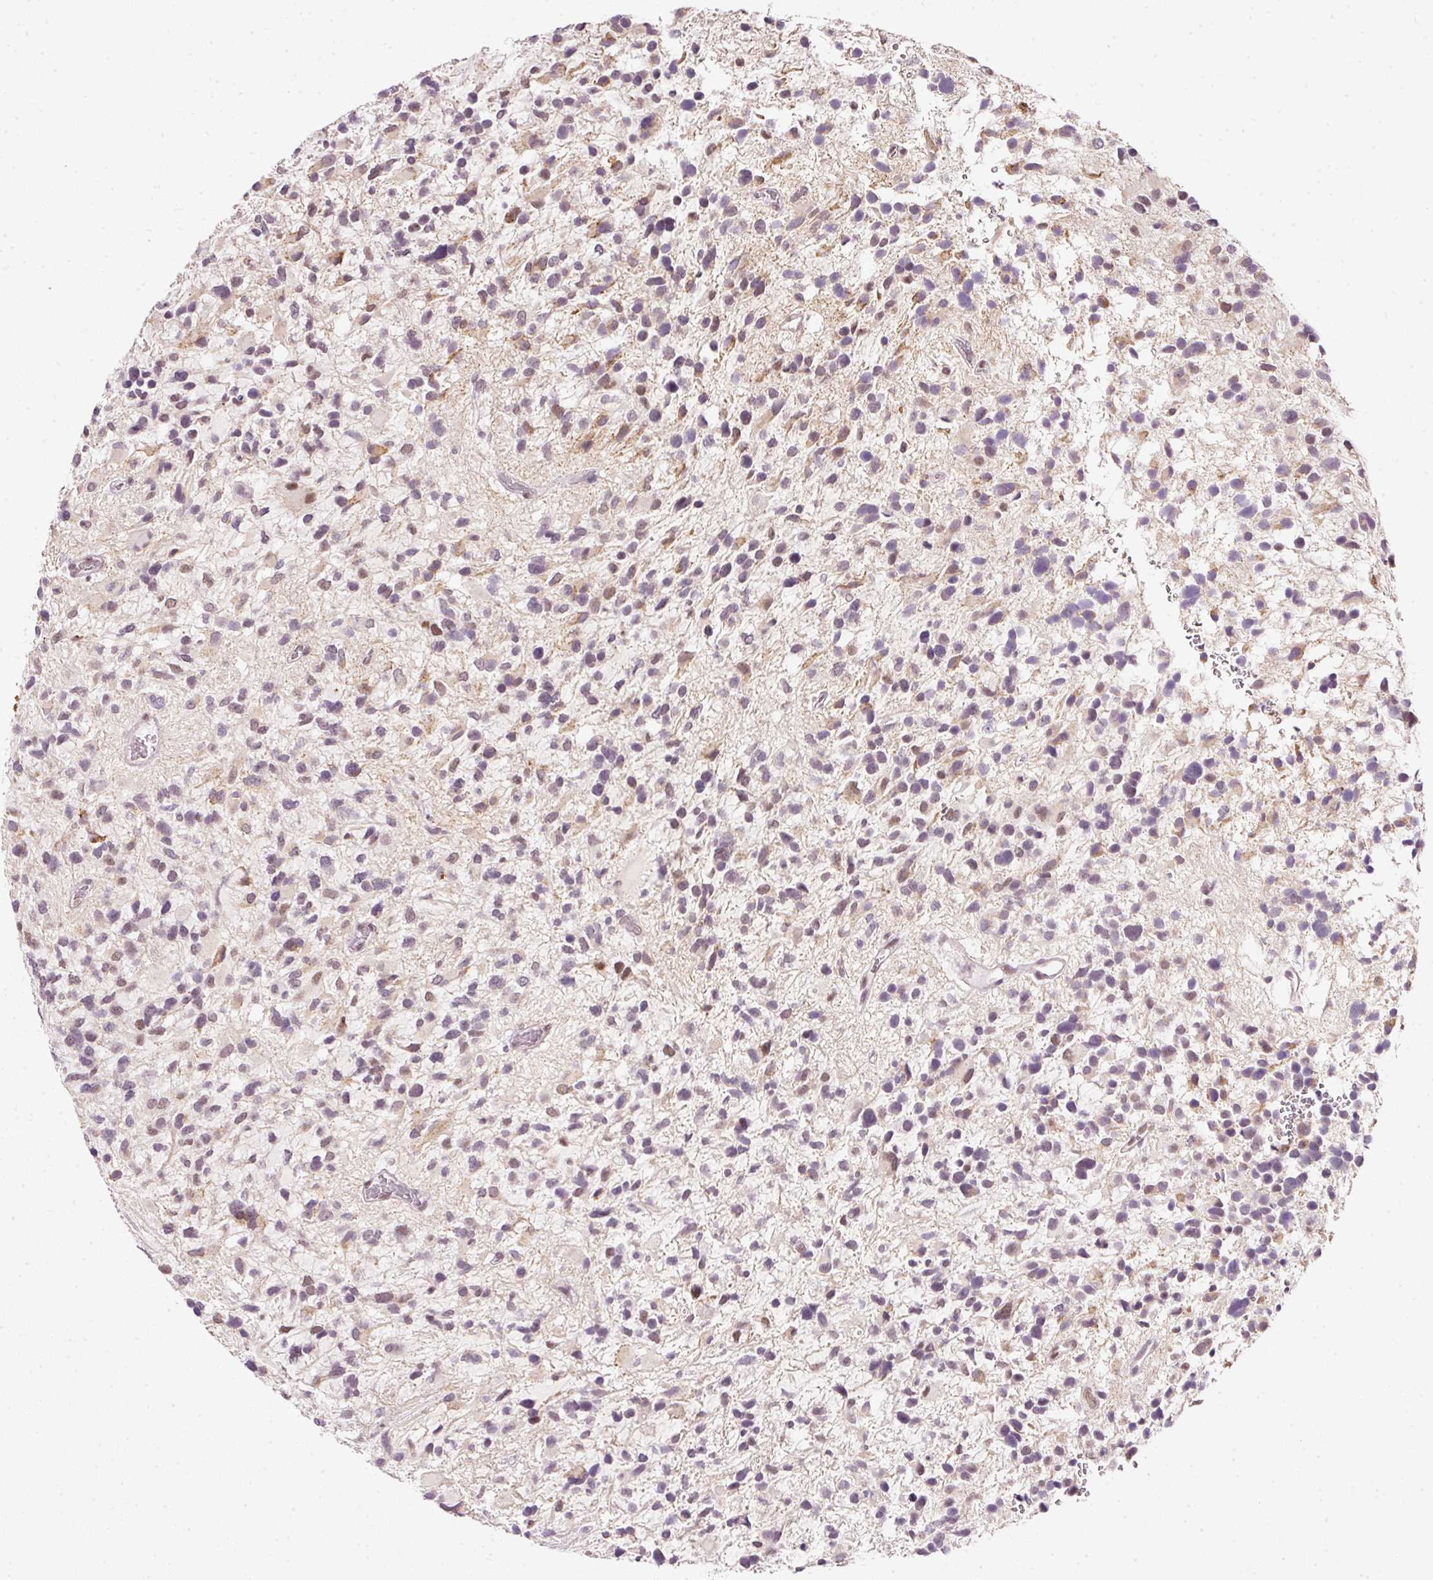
{"staining": {"intensity": "weak", "quantity": "<25%", "location": "nuclear"}, "tissue": "glioma", "cell_type": "Tumor cells", "image_type": "cancer", "snomed": [{"axis": "morphology", "description": "Glioma, malignant, High grade"}, {"axis": "topography", "description": "Brain"}], "caption": "Immunohistochemistry of human malignant glioma (high-grade) exhibits no positivity in tumor cells.", "gene": "FSTL3", "patient": {"sex": "female", "age": 11}}